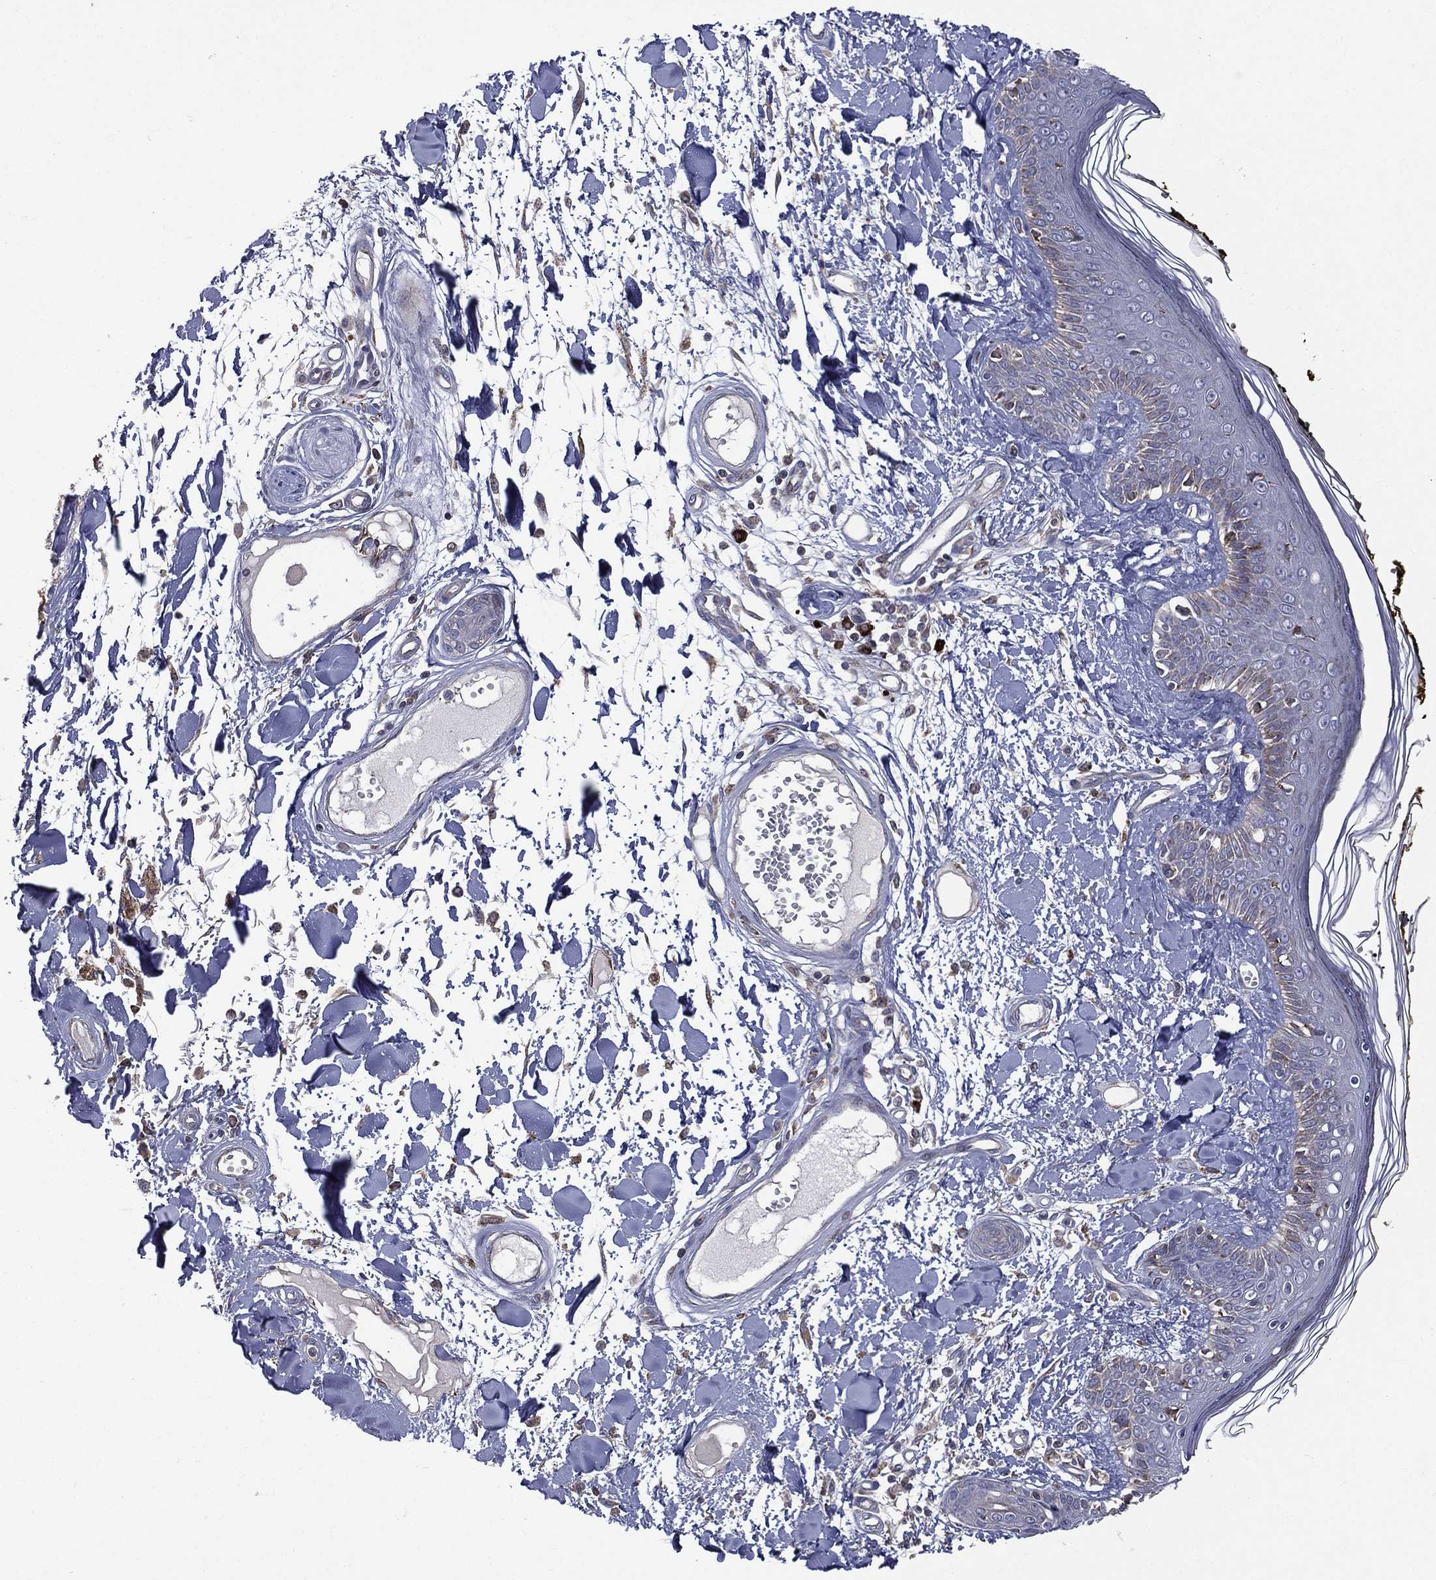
{"staining": {"intensity": "negative", "quantity": "none", "location": "none"}, "tissue": "skin", "cell_type": "Fibroblasts", "image_type": "normal", "snomed": [{"axis": "morphology", "description": "Normal tissue, NOS"}, {"axis": "topography", "description": "Skin"}], "caption": "IHC histopathology image of unremarkable skin: skin stained with DAB (3,3'-diaminobenzidine) shows no significant protein positivity in fibroblasts.", "gene": "C20orf96", "patient": {"sex": "male", "age": 76}}